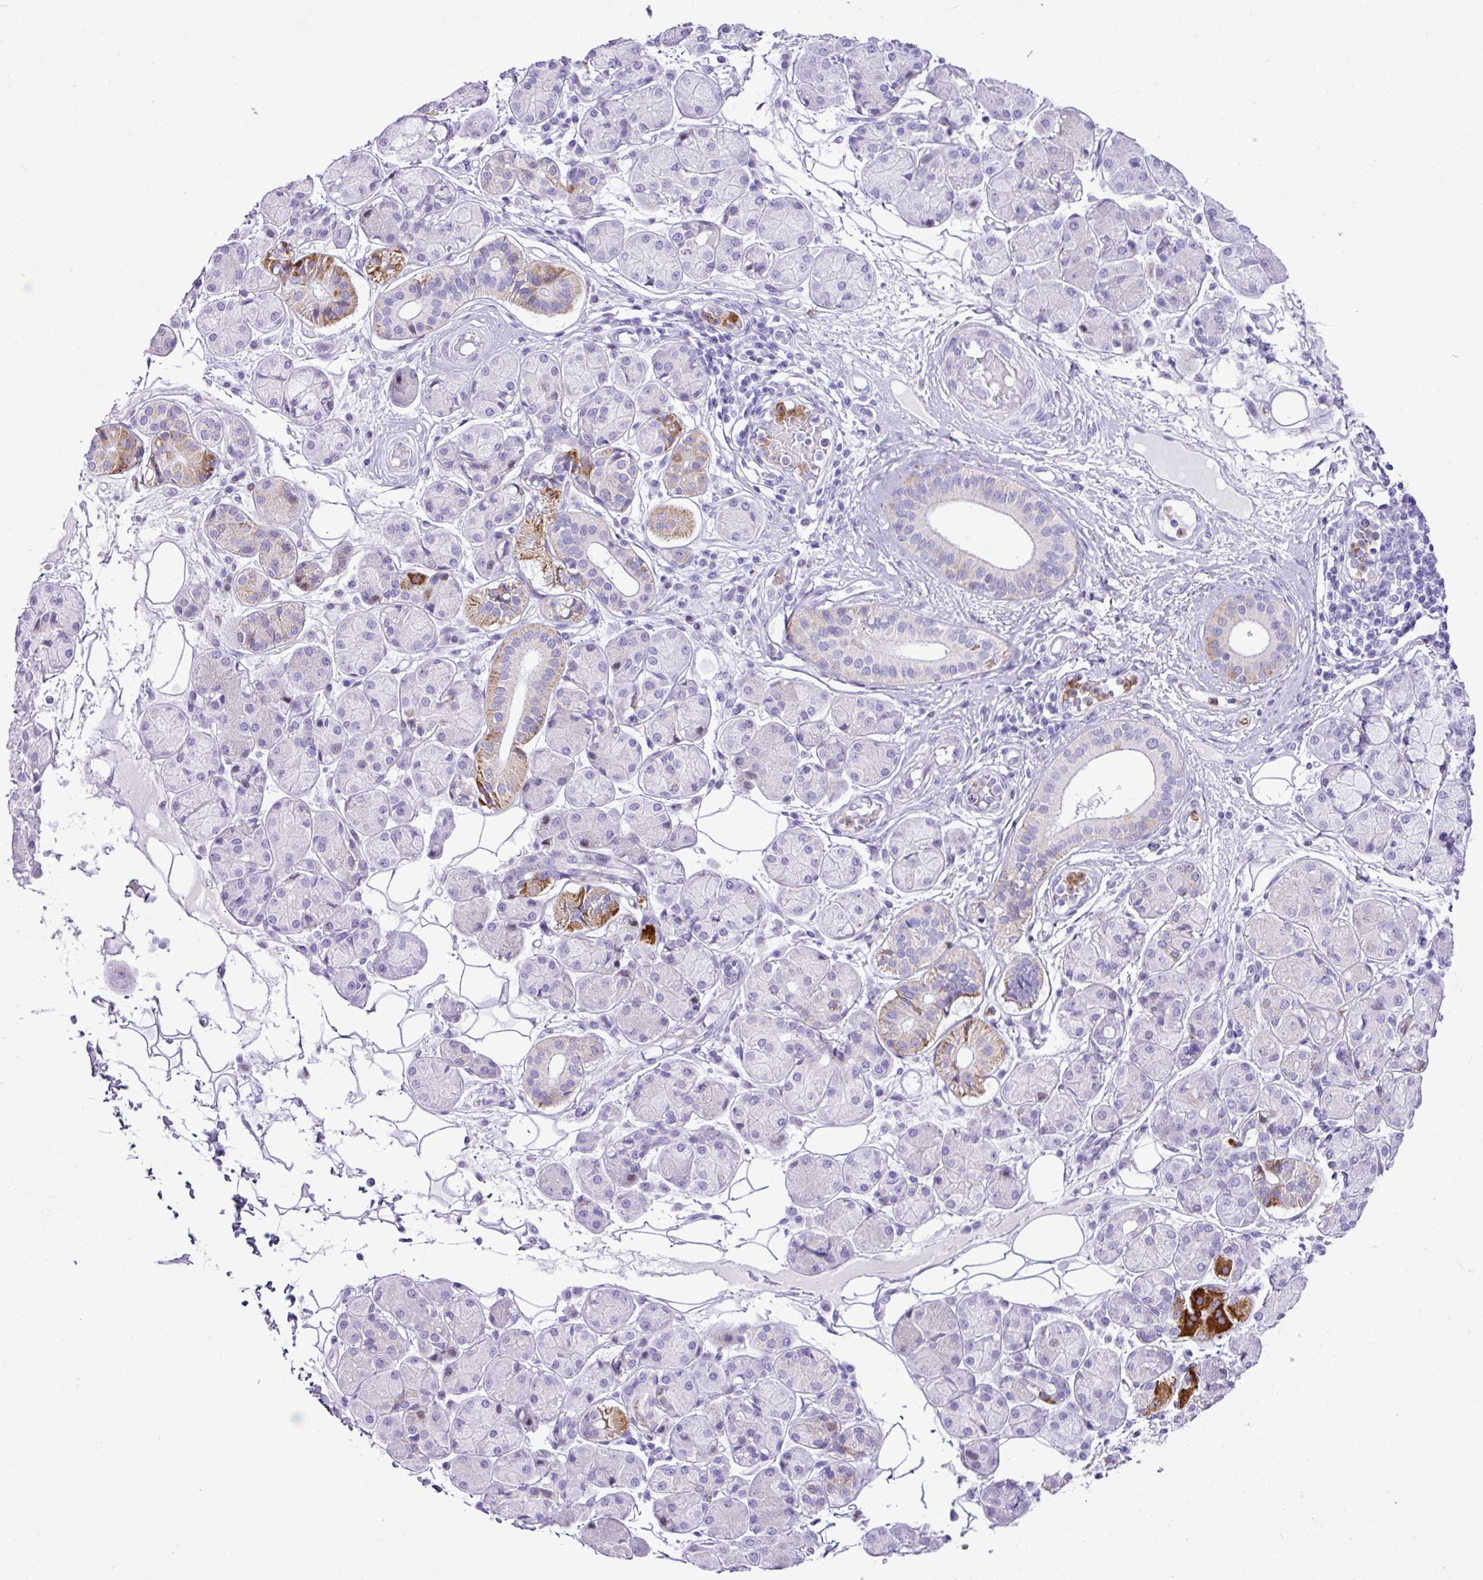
{"staining": {"intensity": "moderate", "quantity": "<25%", "location": "cytoplasmic/membranous"}, "tissue": "salivary gland", "cell_type": "Glandular cells", "image_type": "normal", "snomed": [{"axis": "morphology", "description": "Squamous cell carcinoma, NOS"}, {"axis": "topography", "description": "Skin"}, {"axis": "topography", "description": "Head-Neck"}], "caption": "The photomicrograph demonstrates a brown stain indicating the presence of a protein in the cytoplasmic/membranous of glandular cells in salivary gland. Using DAB (3,3'-diaminobenzidine) (brown) and hematoxylin (blue) stains, captured at high magnification using brightfield microscopy.", "gene": "RCAN2", "patient": {"sex": "male", "age": 80}}